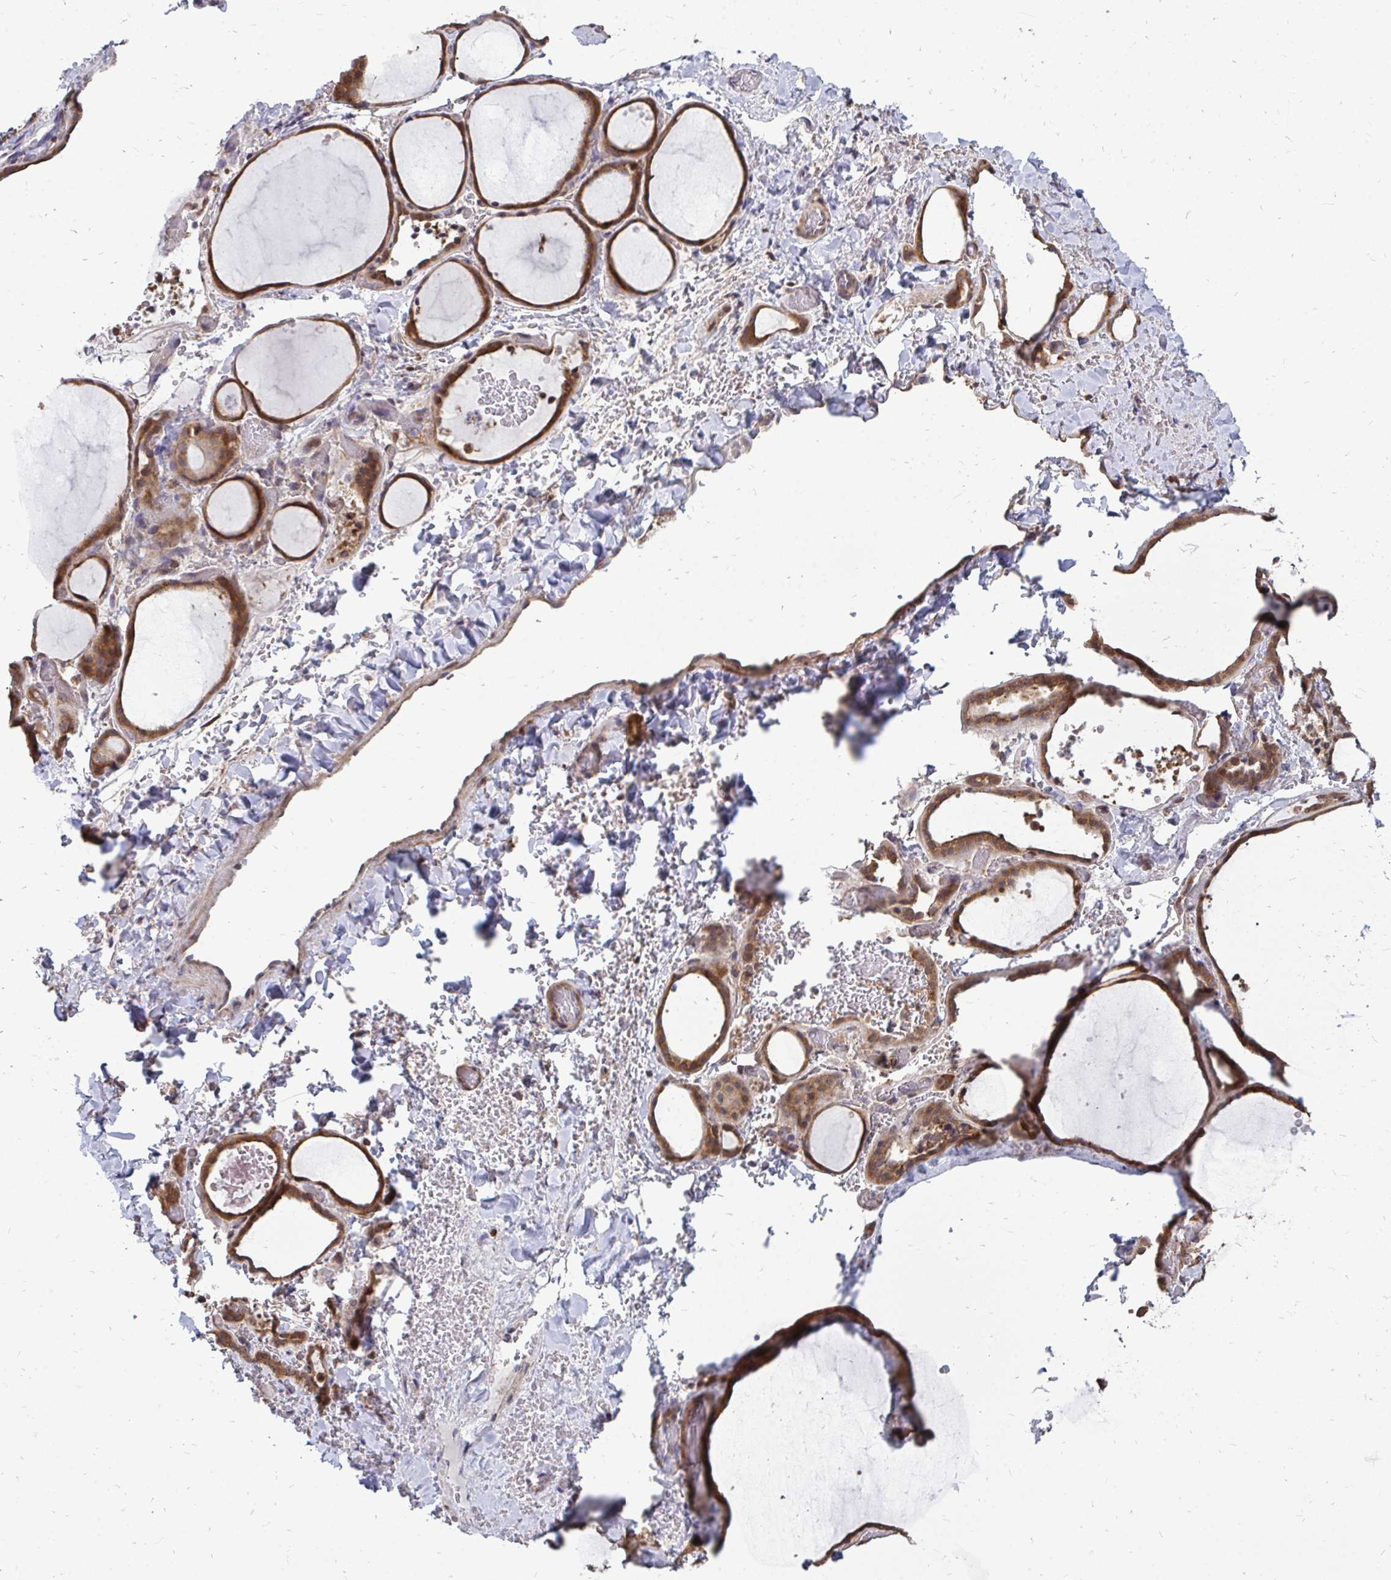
{"staining": {"intensity": "moderate", "quantity": ">75%", "location": "cytoplasmic/membranous,nuclear"}, "tissue": "thyroid gland", "cell_type": "Glandular cells", "image_type": "normal", "snomed": [{"axis": "morphology", "description": "Normal tissue, NOS"}, {"axis": "topography", "description": "Thyroid gland"}], "caption": "A histopathology image showing moderate cytoplasmic/membranous,nuclear expression in approximately >75% of glandular cells in unremarkable thyroid gland, as visualized by brown immunohistochemical staining.", "gene": "DNAJA2", "patient": {"sex": "female", "age": 36}}